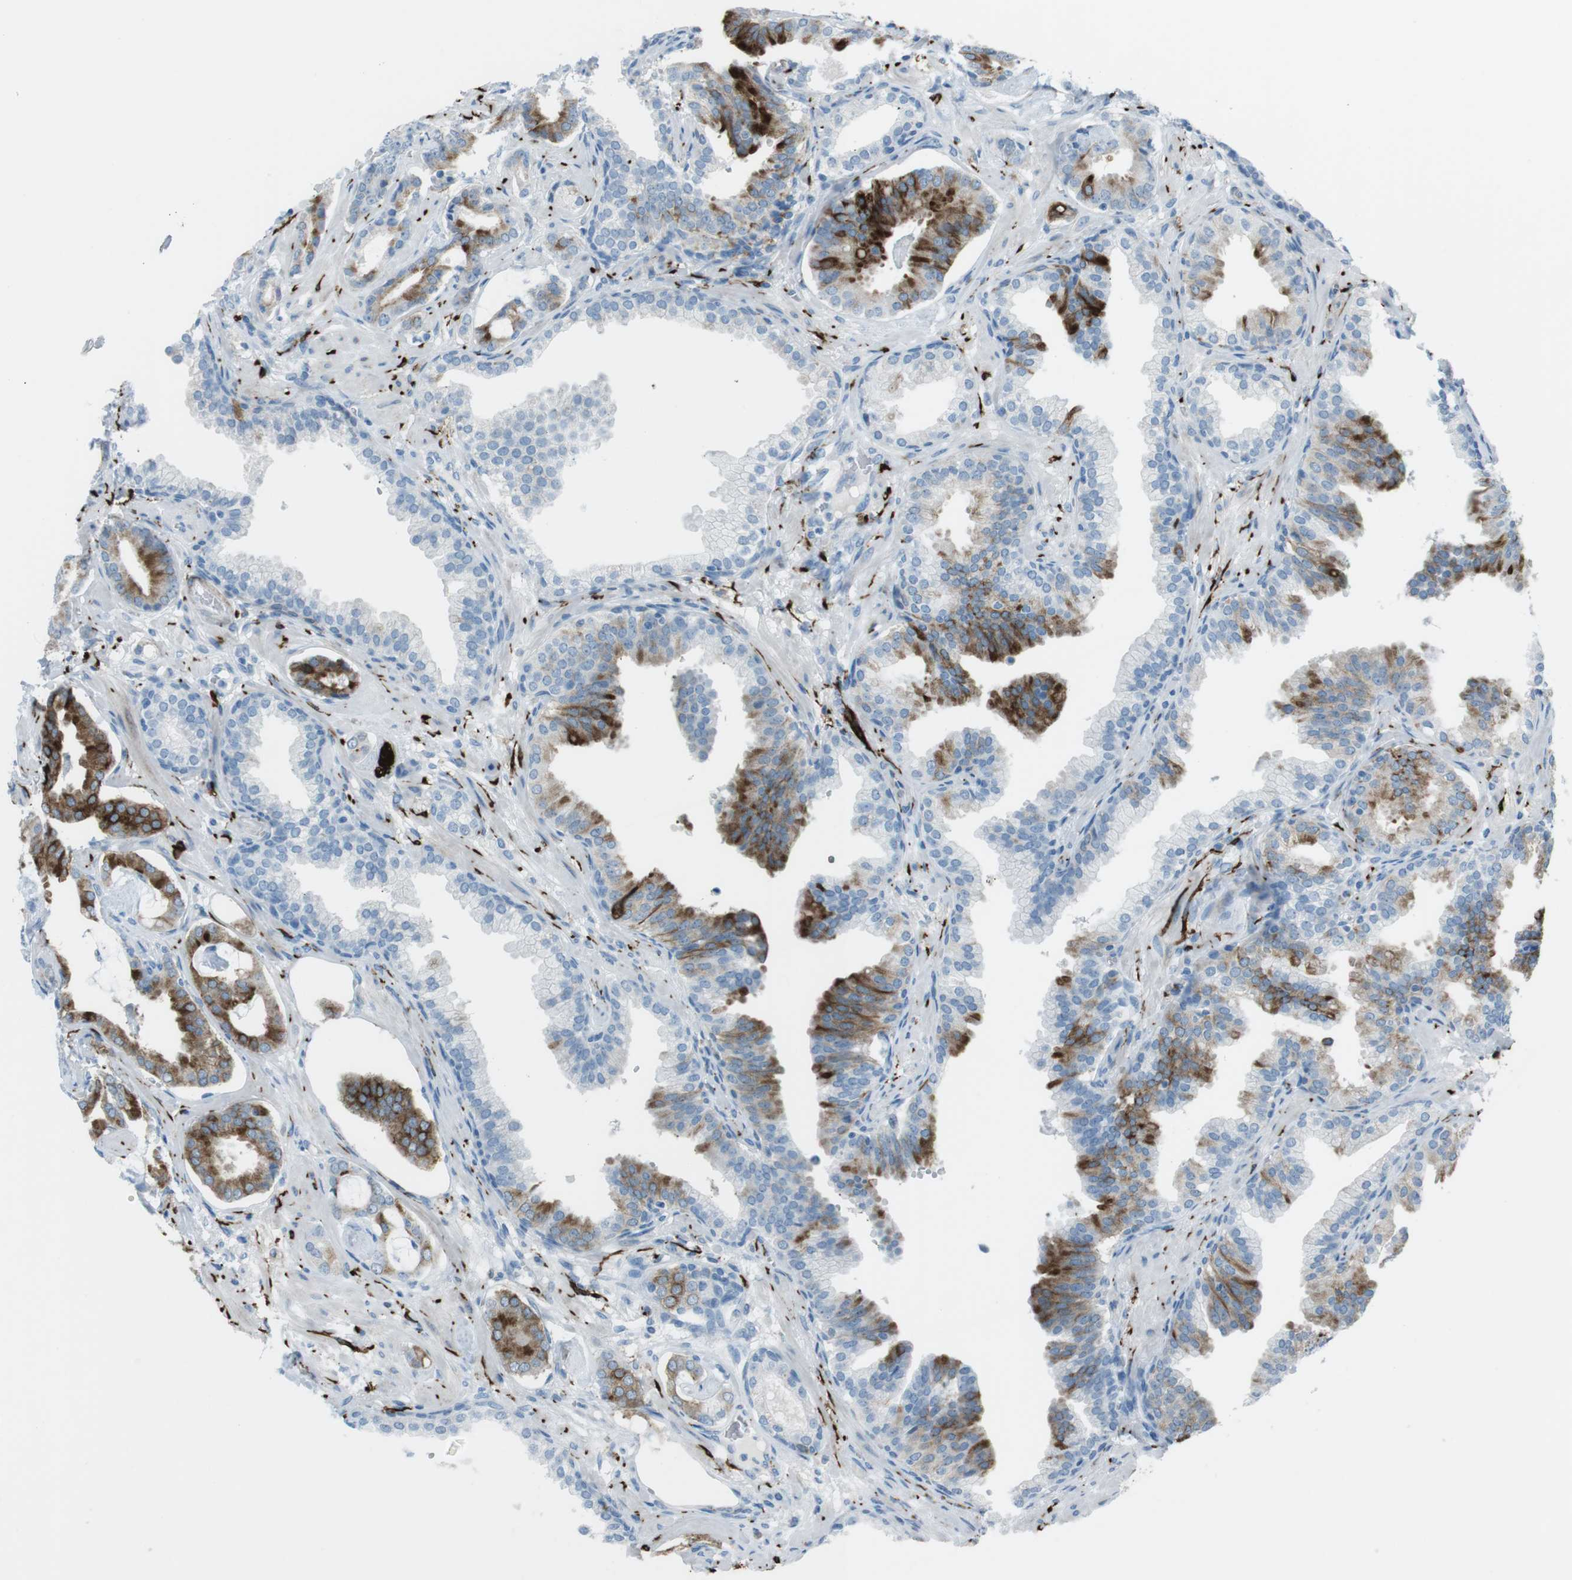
{"staining": {"intensity": "strong", "quantity": "25%-75%", "location": "cytoplasmic/membranous"}, "tissue": "prostate cancer", "cell_type": "Tumor cells", "image_type": "cancer", "snomed": [{"axis": "morphology", "description": "Adenocarcinoma, Low grade"}, {"axis": "topography", "description": "Prostate"}], "caption": "Prostate cancer tissue demonstrates strong cytoplasmic/membranous expression in about 25%-75% of tumor cells", "gene": "TUBB2A", "patient": {"sex": "male", "age": 53}}